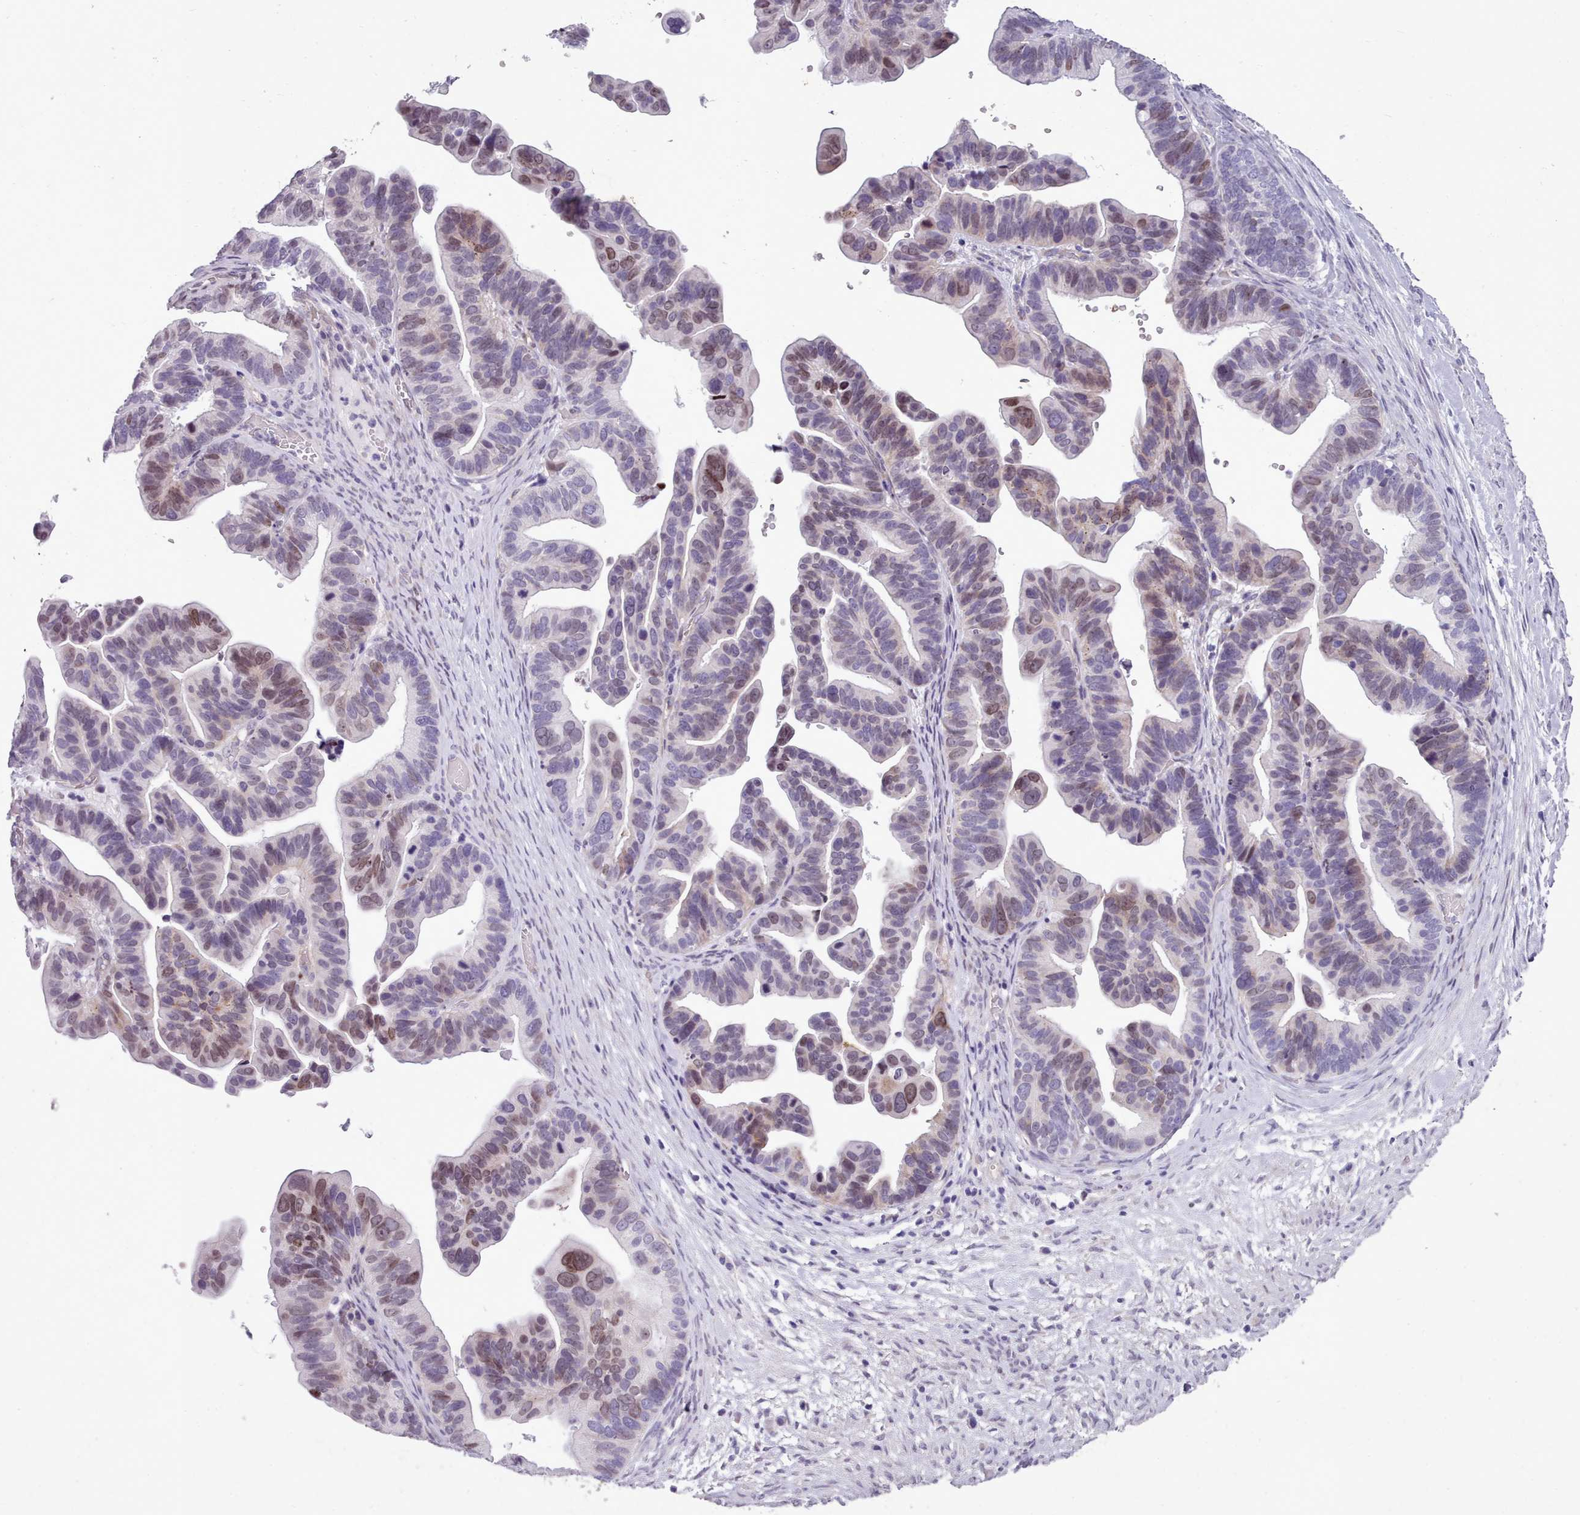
{"staining": {"intensity": "weak", "quantity": "<25%", "location": "nuclear"}, "tissue": "ovarian cancer", "cell_type": "Tumor cells", "image_type": "cancer", "snomed": [{"axis": "morphology", "description": "Cystadenocarcinoma, serous, NOS"}, {"axis": "topography", "description": "Ovary"}], "caption": "The immunohistochemistry (IHC) micrograph has no significant staining in tumor cells of ovarian cancer (serous cystadenocarcinoma) tissue.", "gene": "KCNT2", "patient": {"sex": "female", "age": 56}}